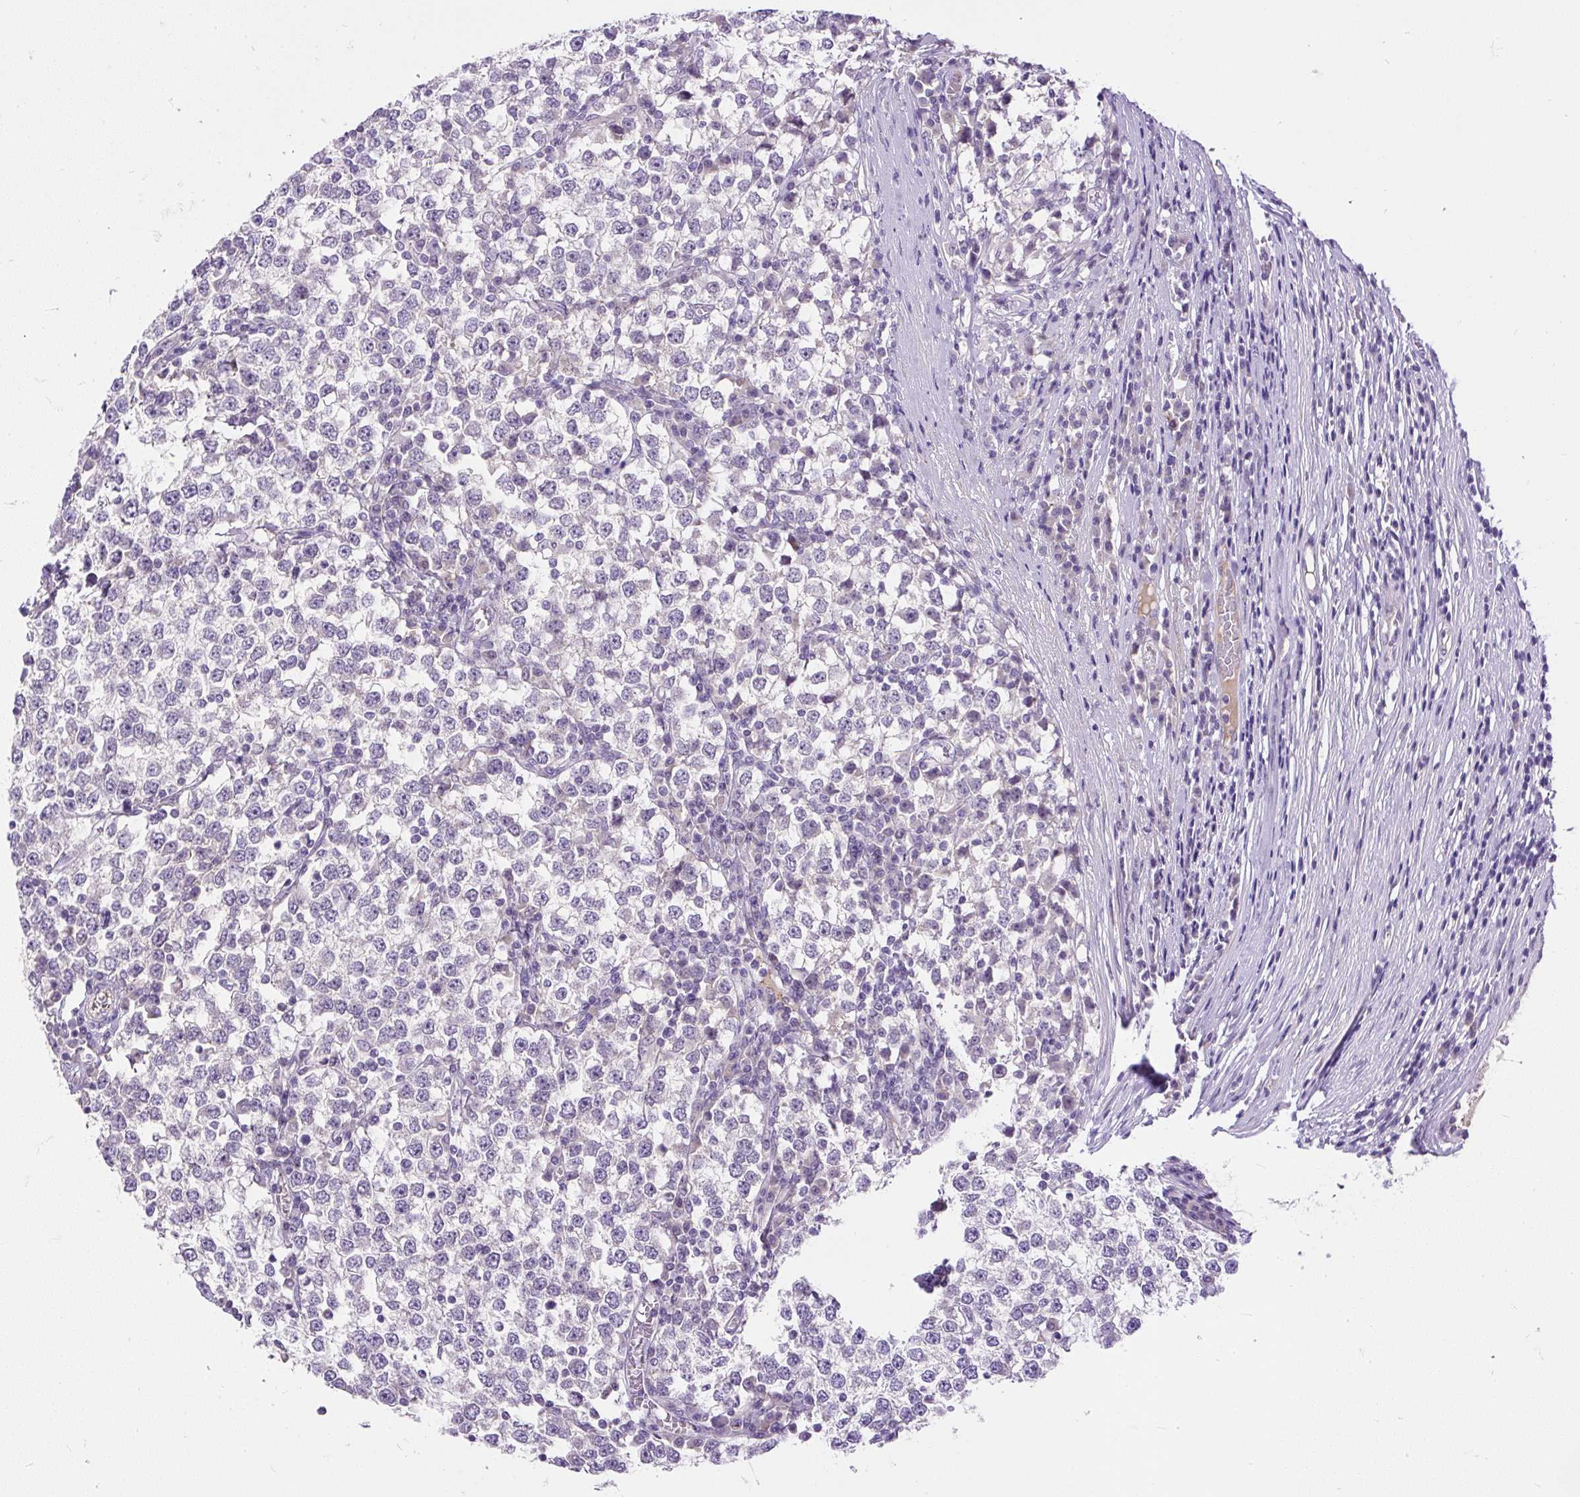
{"staining": {"intensity": "negative", "quantity": "none", "location": "none"}, "tissue": "testis cancer", "cell_type": "Tumor cells", "image_type": "cancer", "snomed": [{"axis": "morphology", "description": "Seminoma, NOS"}, {"axis": "topography", "description": "Testis"}], "caption": "Immunohistochemical staining of seminoma (testis) demonstrates no significant positivity in tumor cells.", "gene": "KRTAP20-3", "patient": {"sex": "male", "age": 65}}